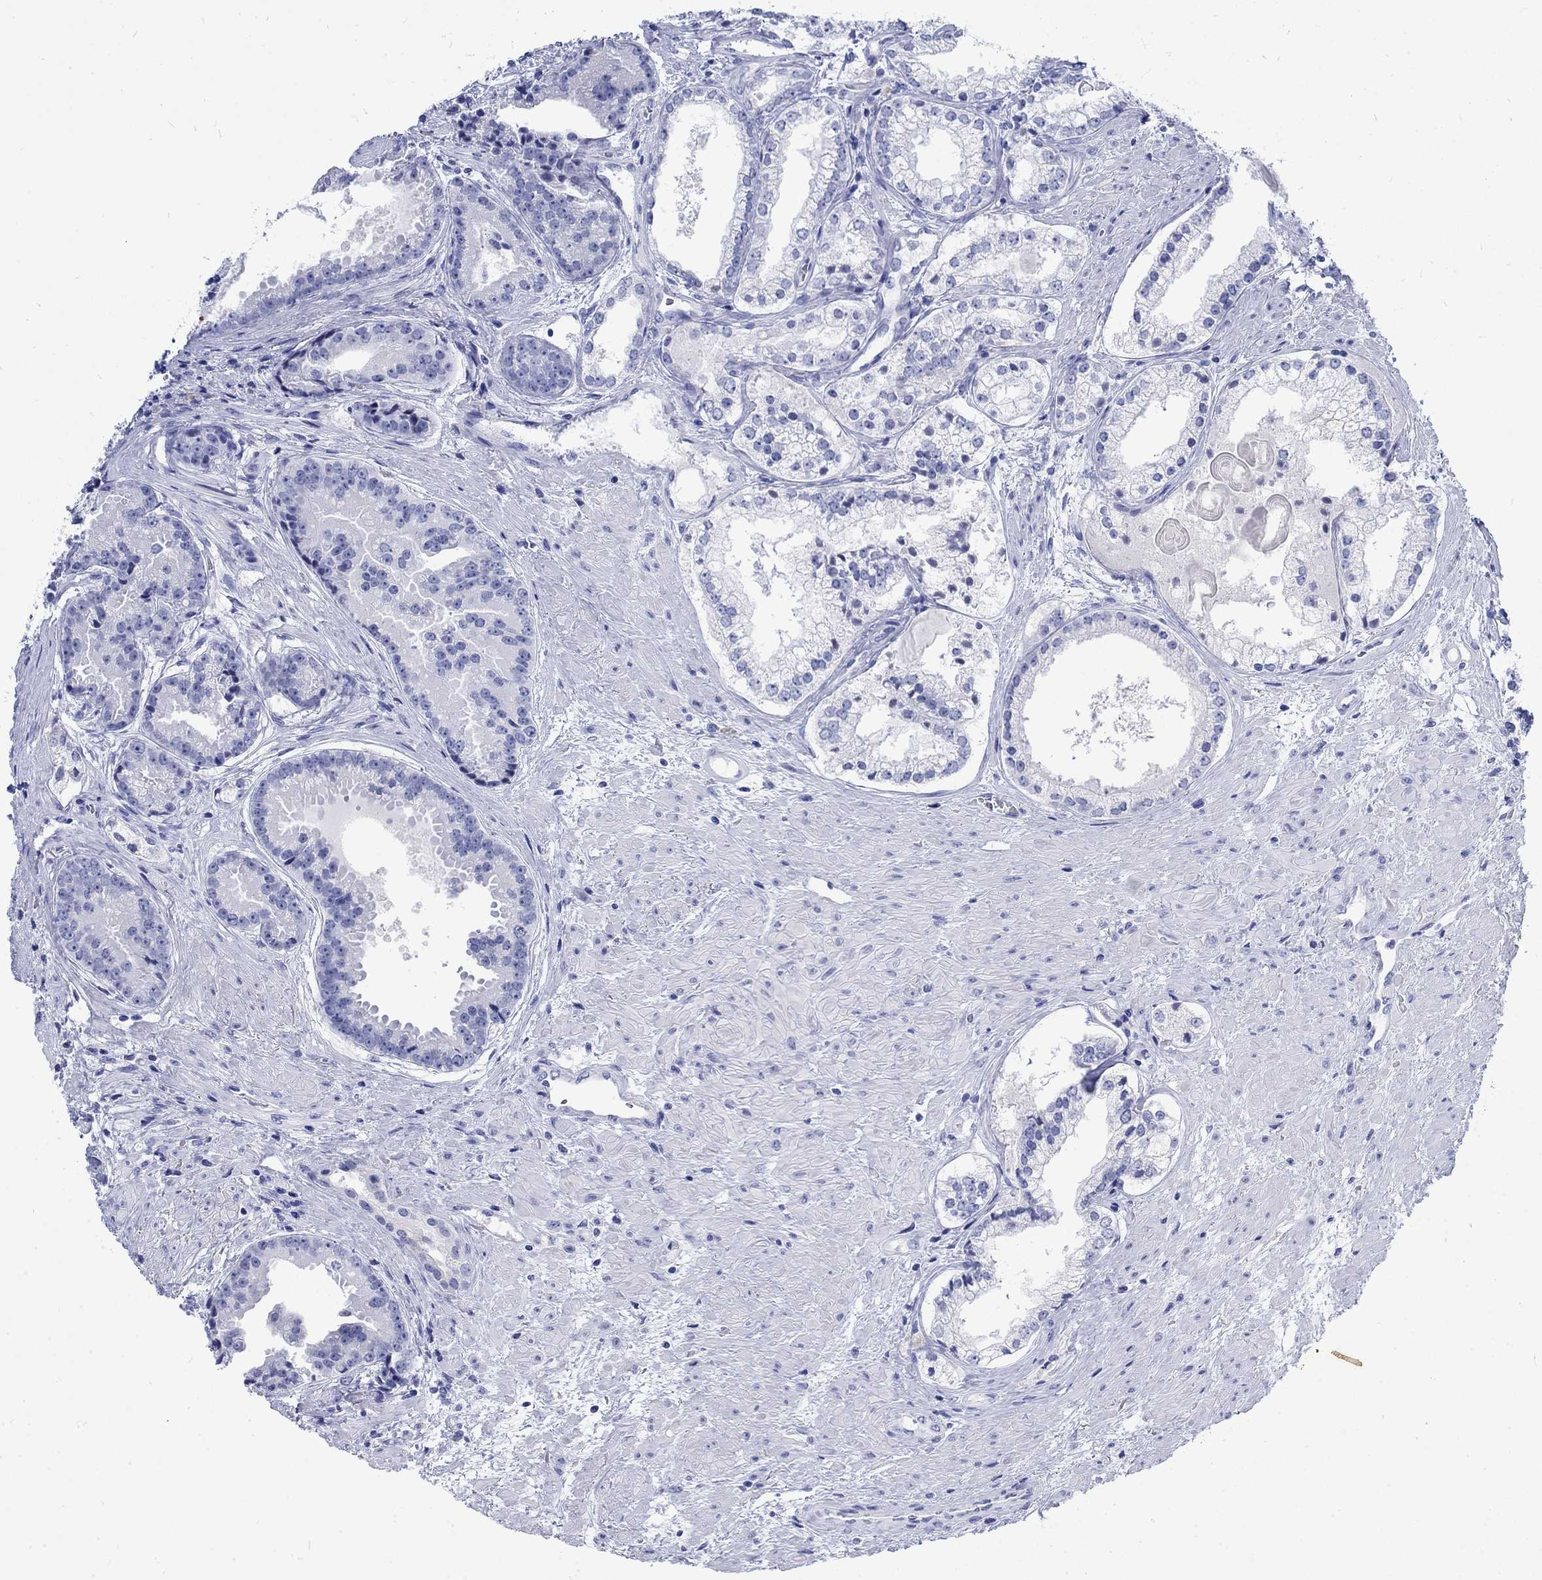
{"staining": {"intensity": "negative", "quantity": "none", "location": "none"}, "tissue": "prostate cancer", "cell_type": "Tumor cells", "image_type": "cancer", "snomed": [{"axis": "morphology", "description": "Adenocarcinoma, NOS"}, {"axis": "morphology", "description": "Adenocarcinoma, High grade"}, {"axis": "topography", "description": "Prostate"}], "caption": "The immunohistochemistry (IHC) histopathology image has no significant staining in tumor cells of adenocarcinoma (prostate) tissue.", "gene": "KRT76", "patient": {"sex": "male", "age": 64}}